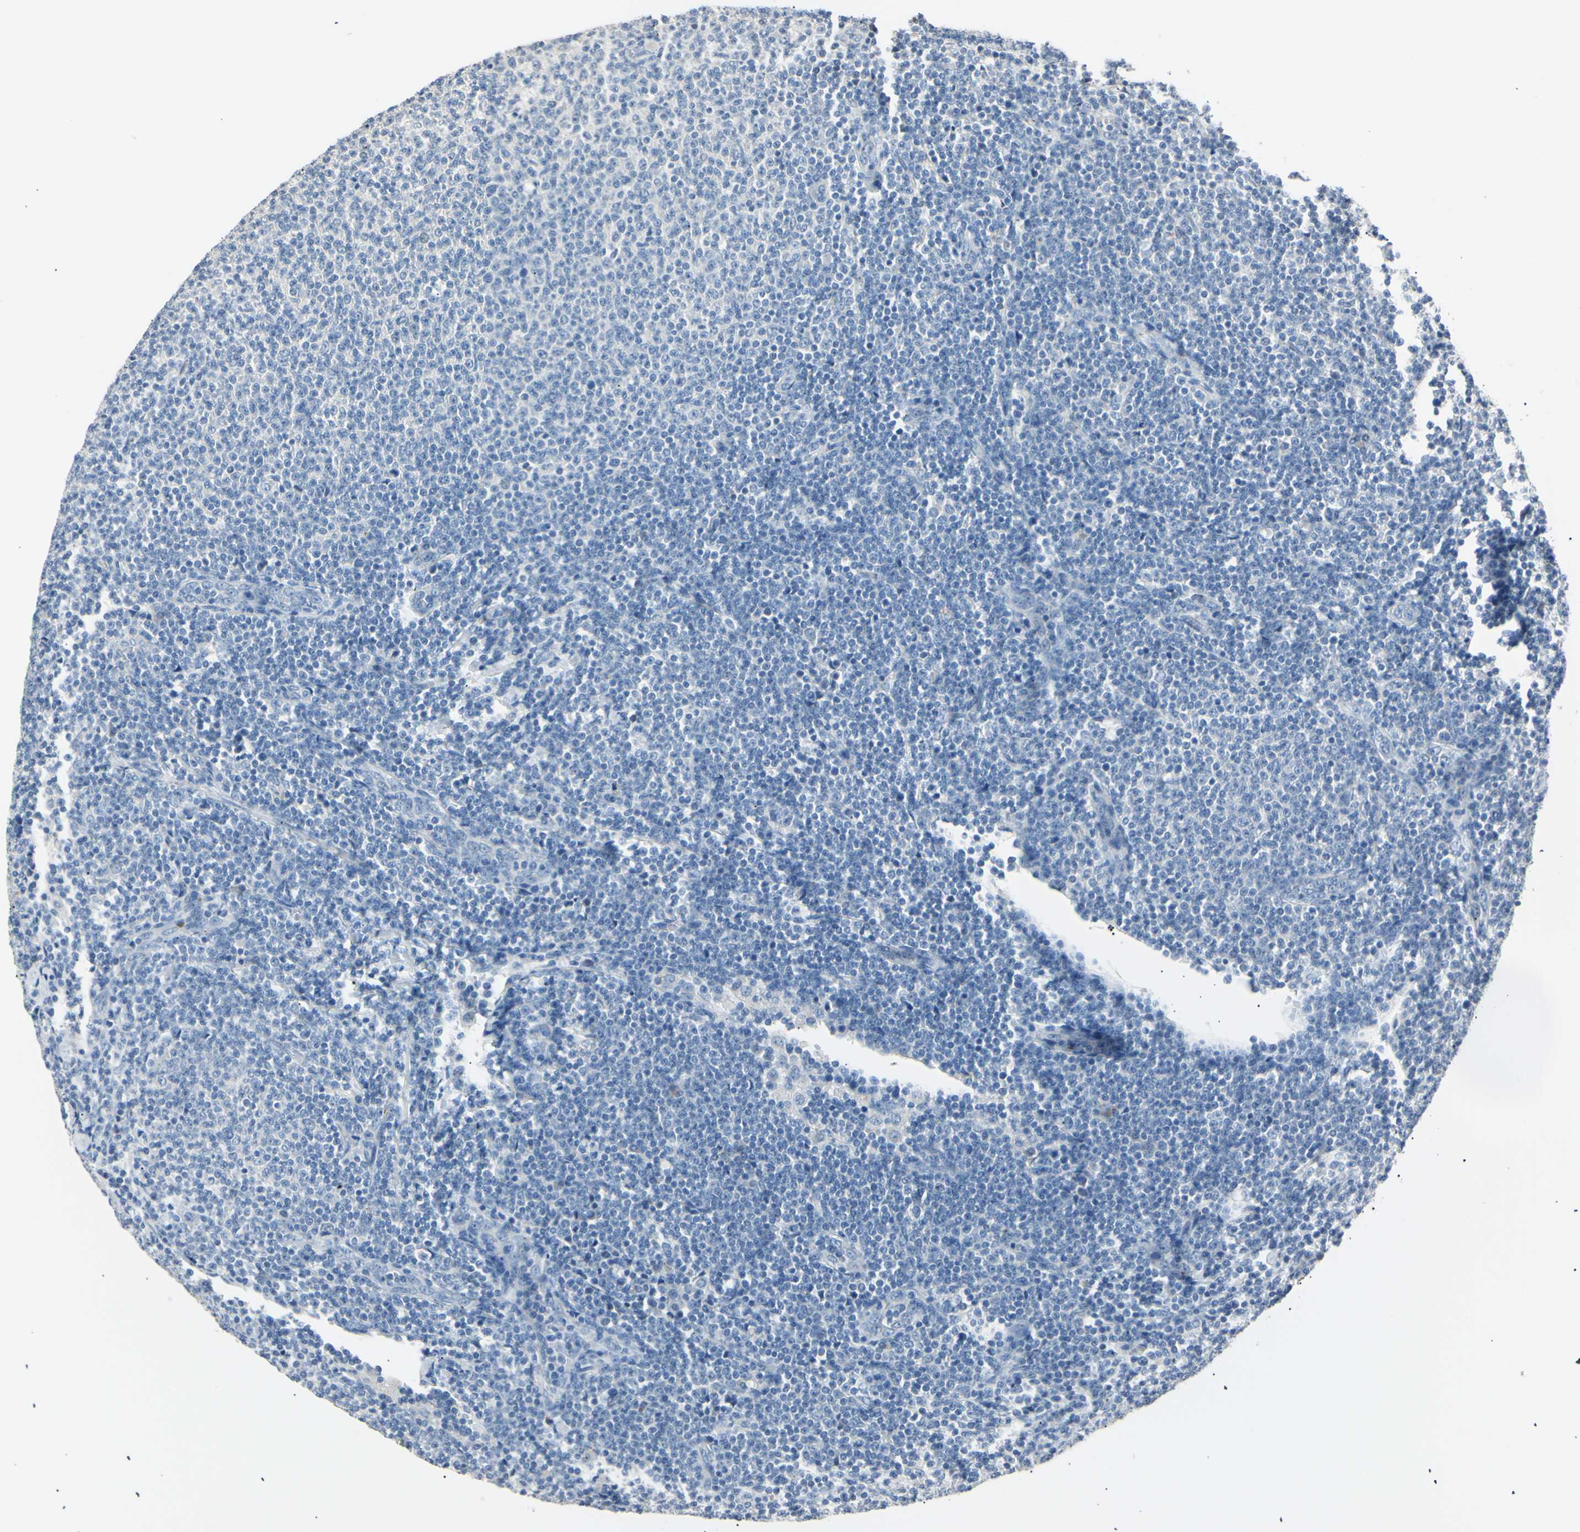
{"staining": {"intensity": "negative", "quantity": "none", "location": "none"}, "tissue": "lymphoma", "cell_type": "Tumor cells", "image_type": "cancer", "snomed": [{"axis": "morphology", "description": "Malignant lymphoma, non-Hodgkin's type, Low grade"}, {"axis": "topography", "description": "Lymph node"}], "caption": "Tumor cells show no significant protein positivity in lymphoma.", "gene": "LDLR", "patient": {"sex": "male", "age": 66}}